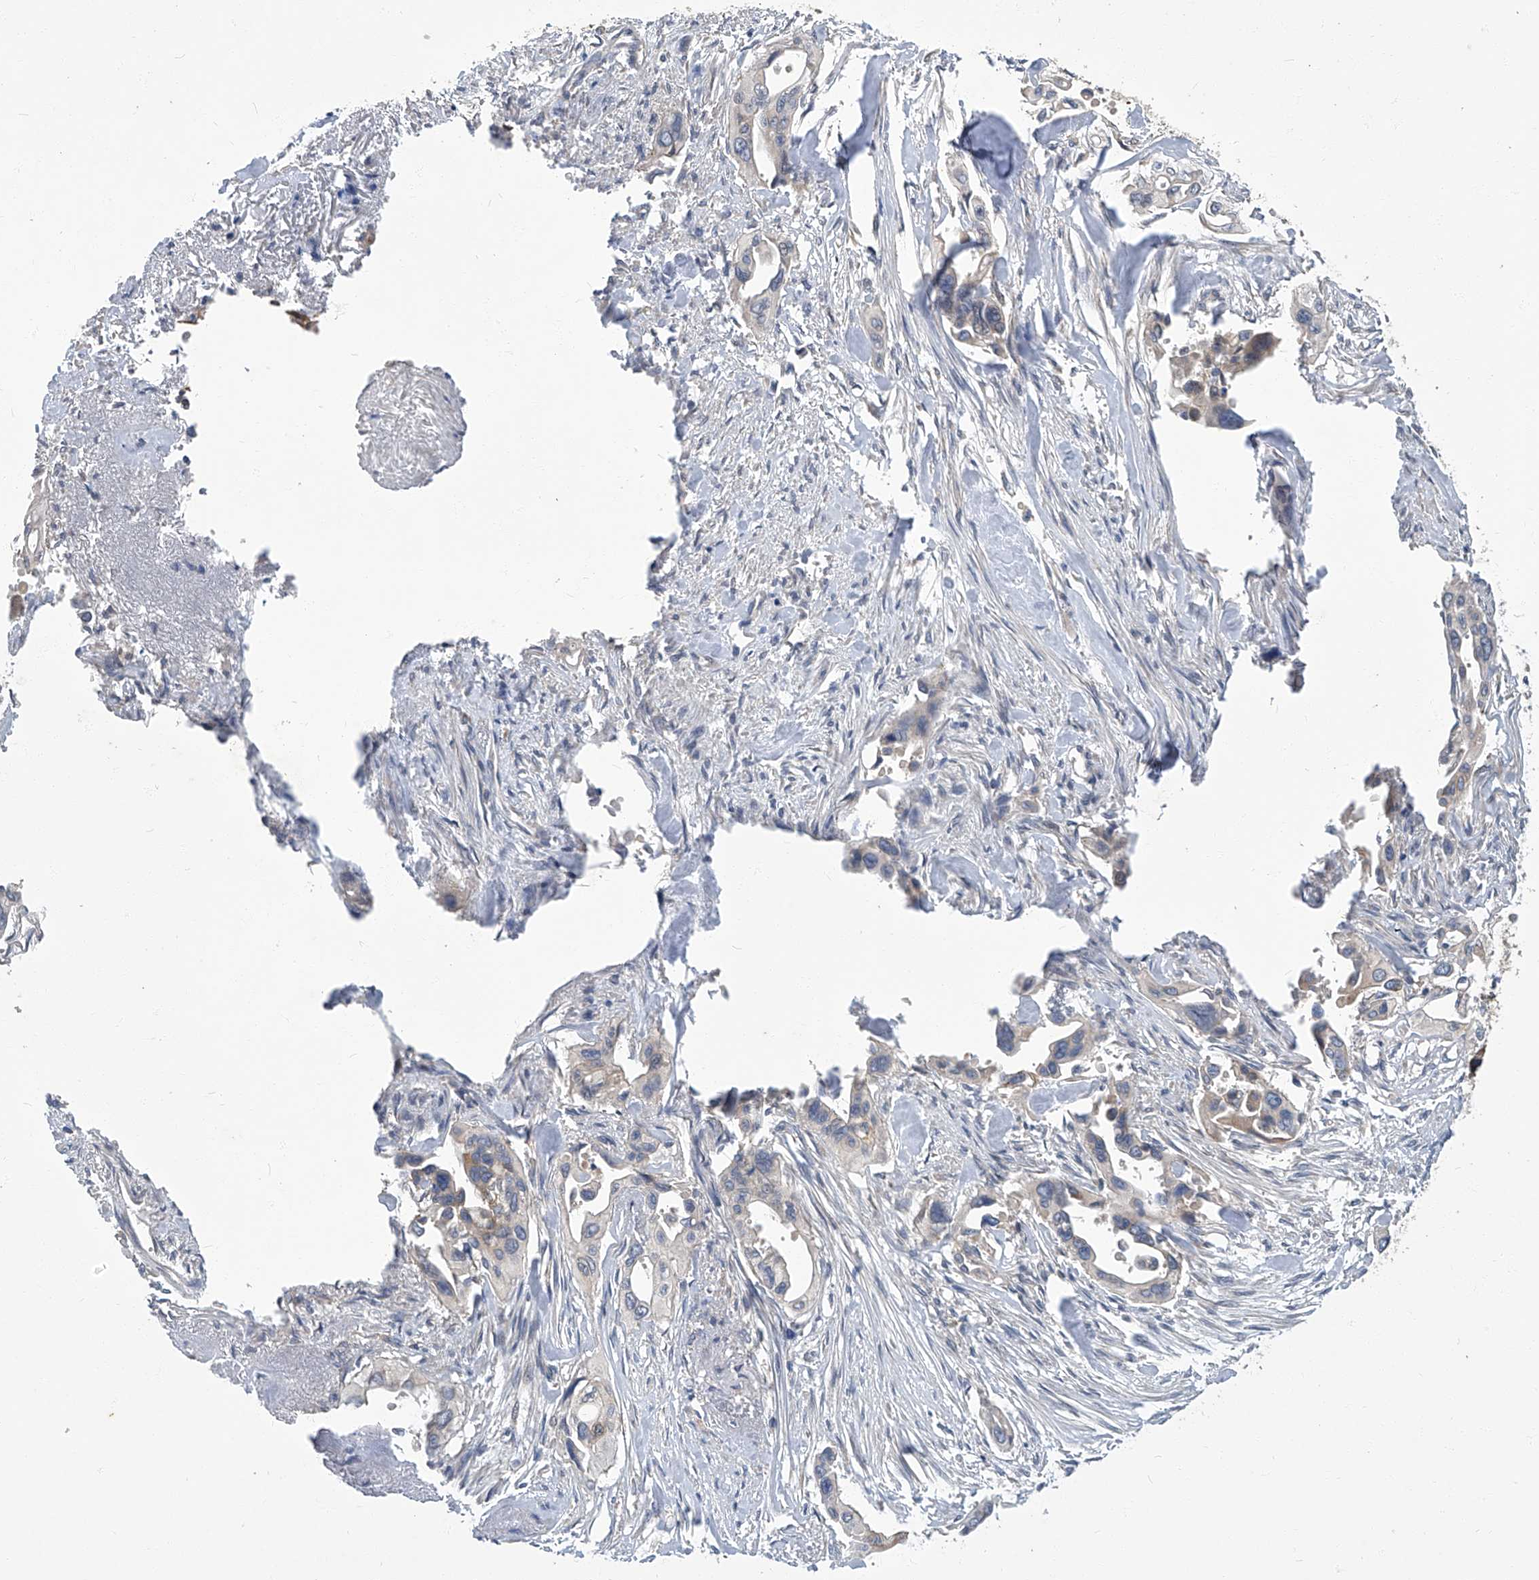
{"staining": {"intensity": "negative", "quantity": "none", "location": "none"}, "tissue": "pancreatic cancer", "cell_type": "Tumor cells", "image_type": "cancer", "snomed": [{"axis": "morphology", "description": "Adenocarcinoma, NOS"}, {"axis": "topography", "description": "Pancreas"}], "caption": "A high-resolution photomicrograph shows immunohistochemistry staining of pancreatic cancer (adenocarcinoma), which exhibits no significant expression in tumor cells. Nuclei are stained in blue.", "gene": "TGFBR1", "patient": {"sex": "male", "age": 77}}